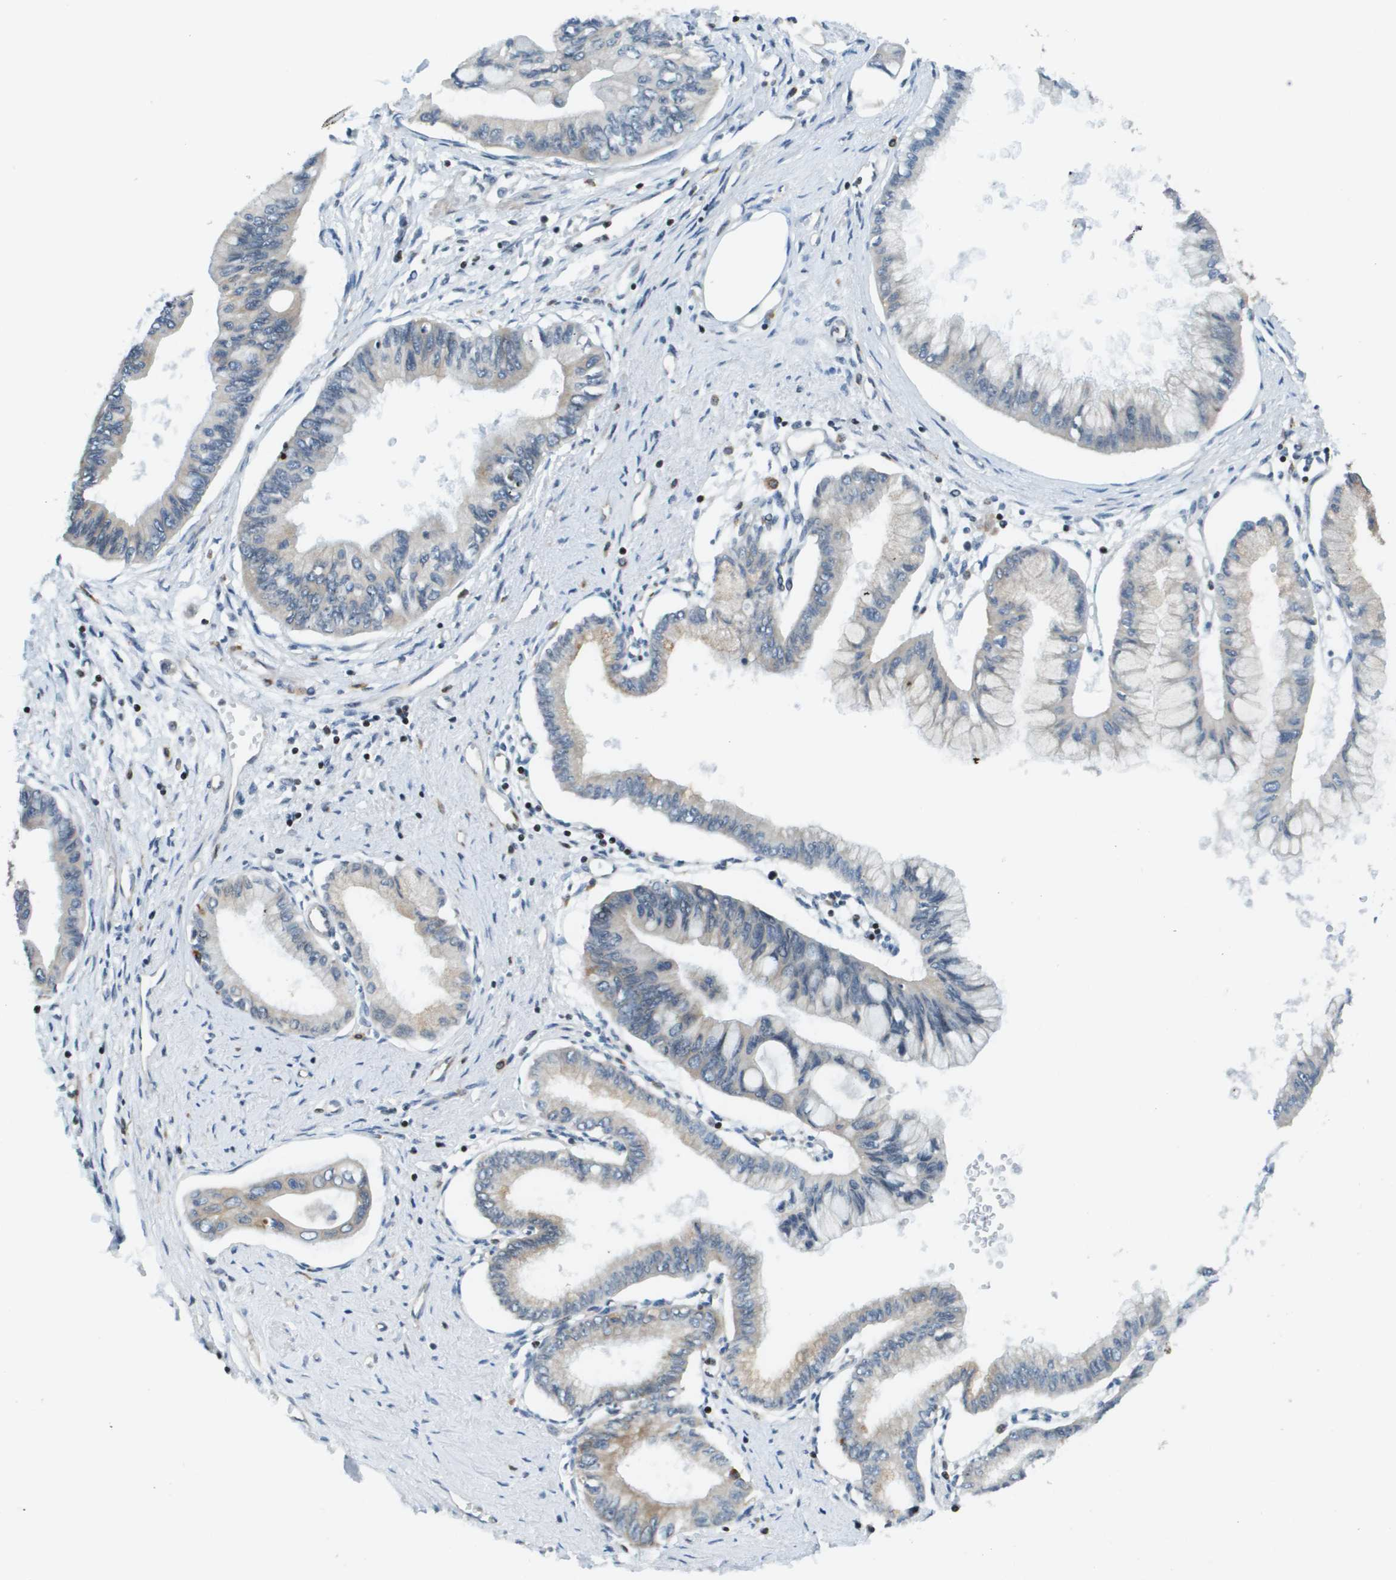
{"staining": {"intensity": "weak", "quantity": "<25%", "location": "cytoplasmic/membranous"}, "tissue": "pancreatic cancer", "cell_type": "Tumor cells", "image_type": "cancer", "snomed": [{"axis": "morphology", "description": "Adenocarcinoma, NOS"}, {"axis": "topography", "description": "Pancreas"}], "caption": "Immunohistochemical staining of human adenocarcinoma (pancreatic) exhibits no significant positivity in tumor cells.", "gene": "ESYT1", "patient": {"sex": "female", "age": 77}}